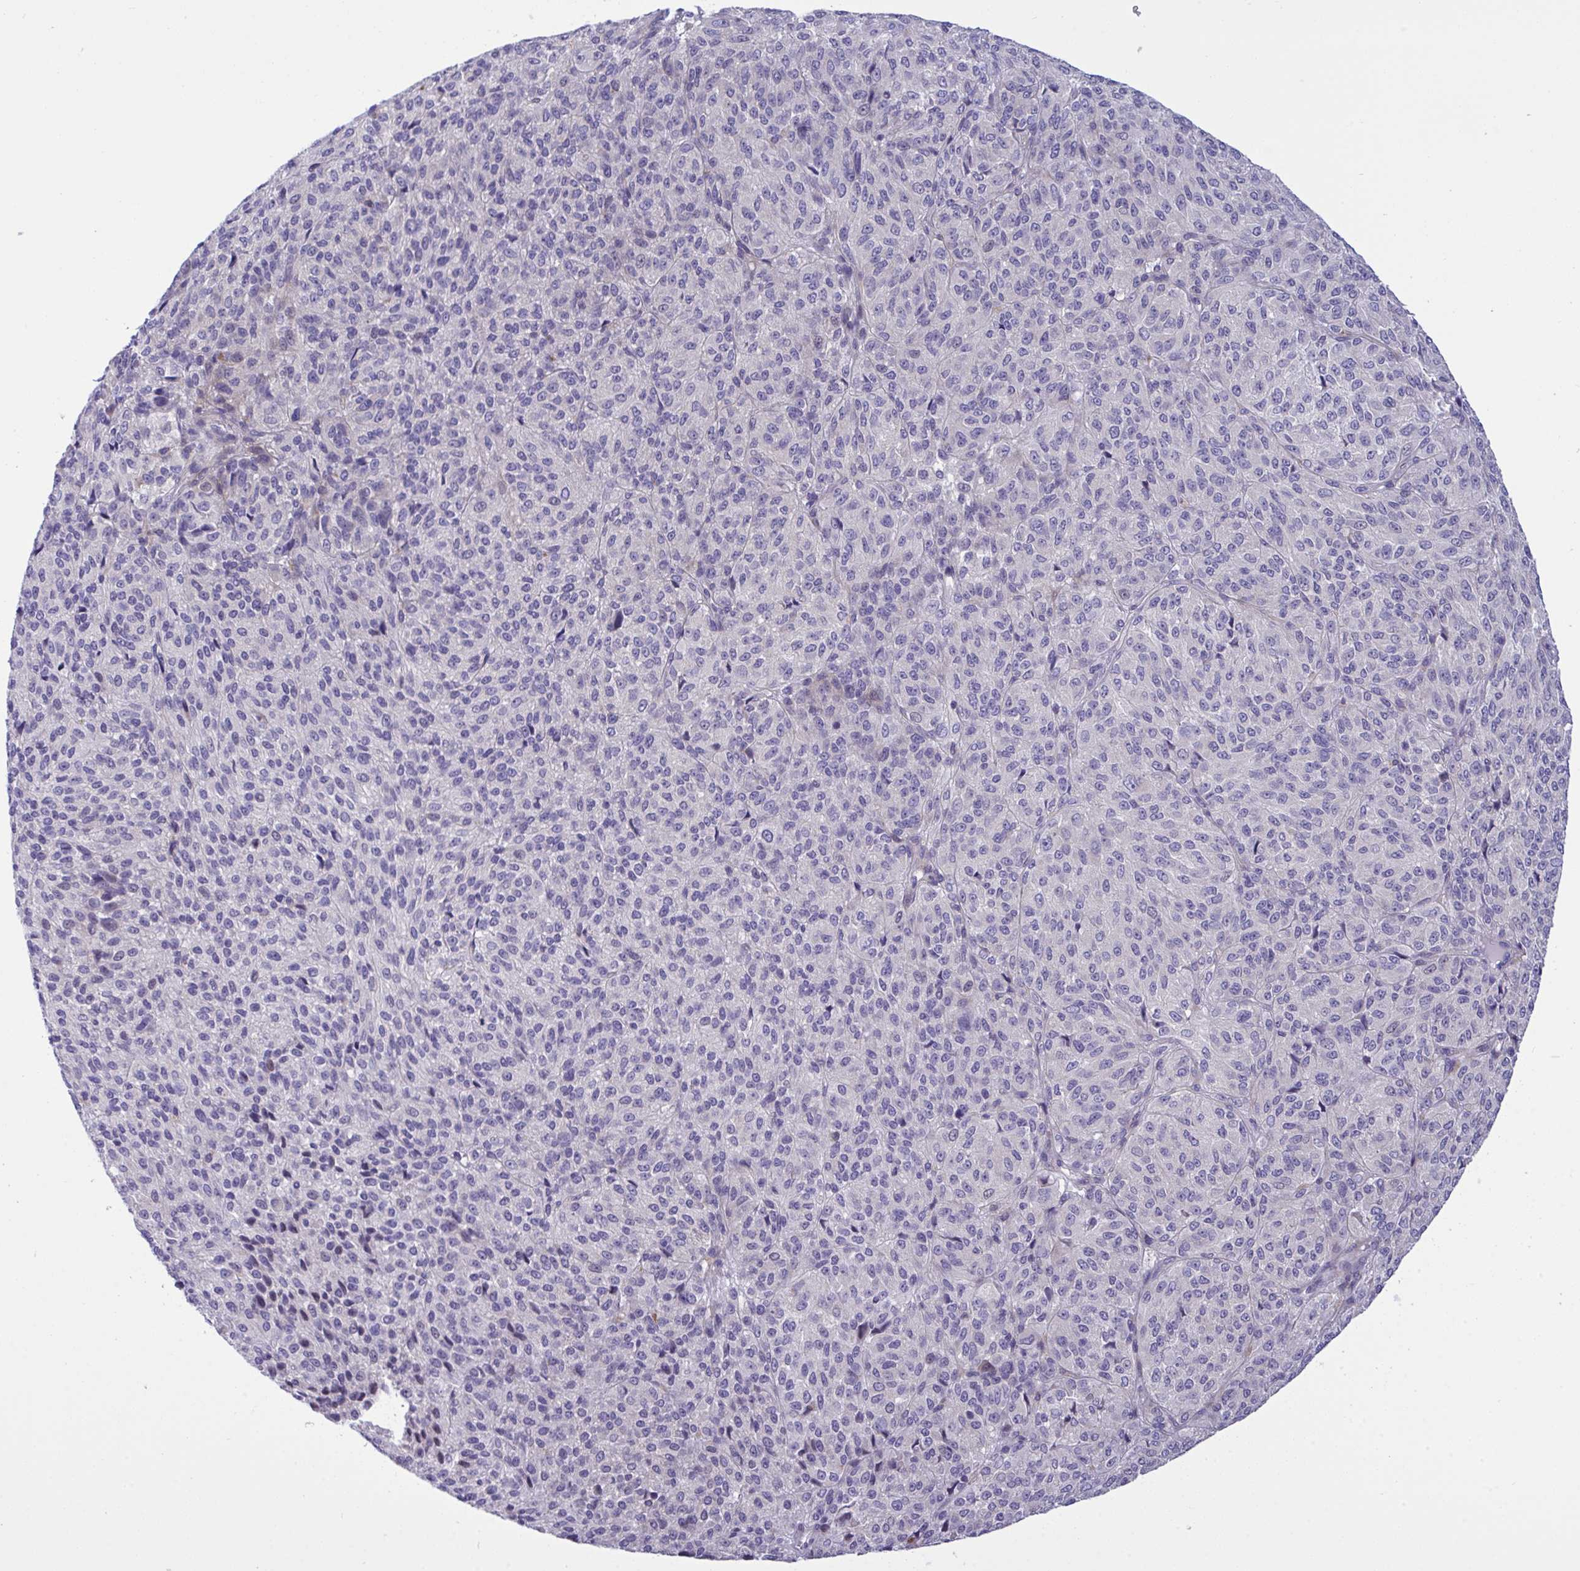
{"staining": {"intensity": "negative", "quantity": "none", "location": "none"}, "tissue": "melanoma", "cell_type": "Tumor cells", "image_type": "cancer", "snomed": [{"axis": "morphology", "description": "Malignant melanoma, Metastatic site"}, {"axis": "topography", "description": "Brain"}], "caption": "Immunohistochemistry (IHC) micrograph of malignant melanoma (metastatic site) stained for a protein (brown), which shows no expression in tumor cells.", "gene": "WDR97", "patient": {"sex": "female", "age": 56}}